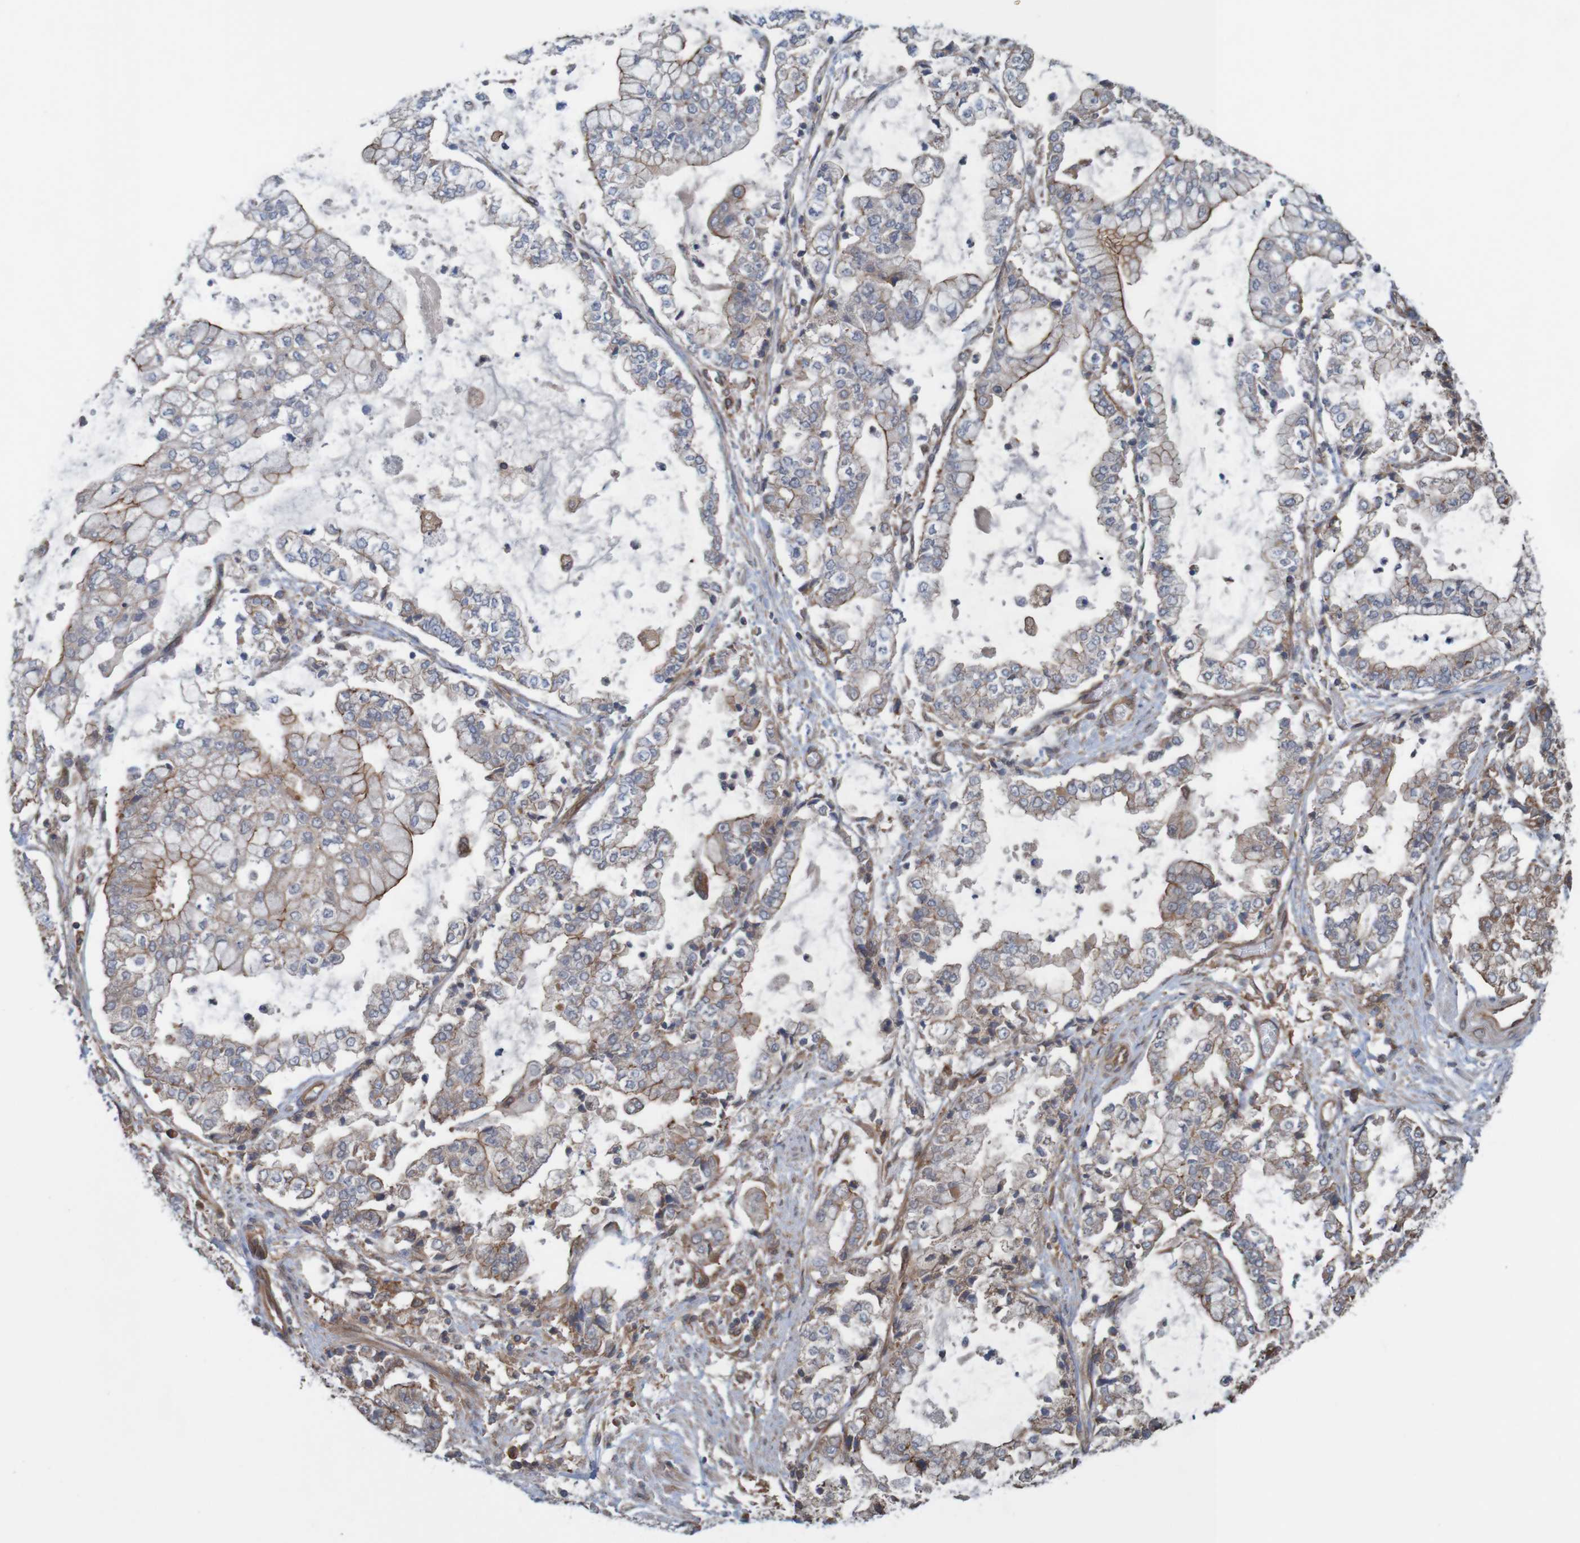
{"staining": {"intensity": "weak", "quantity": "25%-75%", "location": "cytoplasmic/membranous"}, "tissue": "stomach cancer", "cell_type": "Tumor cells", "image_type": "cancer", "snomed": [{"axis": "morphology", "description": "Adenocarcinoma, NOS"}, {"axis": "topography", "description": "Stomach"}], "caption": "Human stomach cancer (adenocarcinoma) stained with a brown dye reveals weak cytoplasmic/membranous positive positivity in approximately 25%-75% of tumor cells.", "gene": "ARHGEF11", "patient": {"sex": "male", "age": 76}}